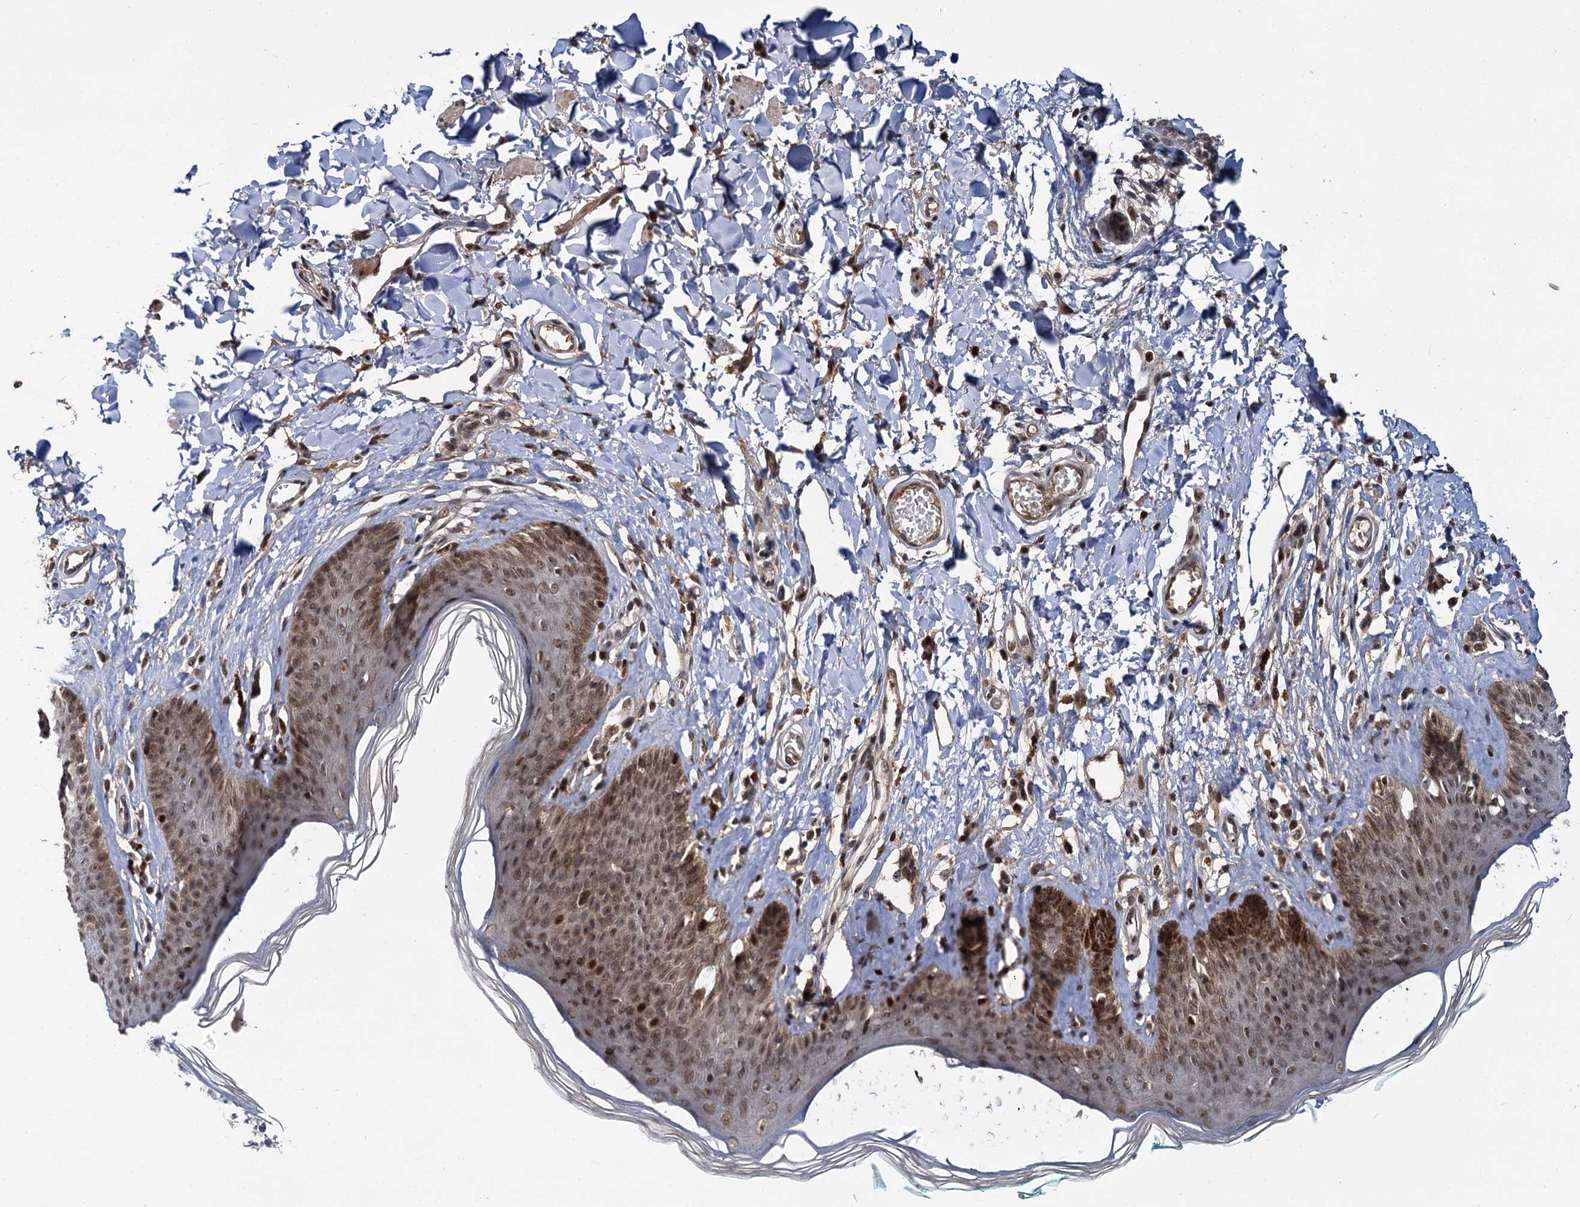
{"staining": {"intensity": "moderate", "quantity": ">75%", "location": "cytoplasmic/membranous,nuclear"}, "tissue": "skin", "cell_type": "Epidermal cells", "image_type": "normal", "snomed": [{"axis": "morphology", "description": "Normal tissue, NOS"}, {"axis": "morphology", "description": "Squamous cell carcinoma, NOS"}, {"axis": "topography", "description": "Vulva"}], "caption": "Immunohistochemistry of benign human skin shows medium levels of moderate cytoplasmic/membranous,nuclear expression in approximately >75% of epidermal cells. (Stains: DAB in brown, nuclei in blue, Microscopy: brightfield microscopy at high magnification).", "gene": "MBD6", "patient": {"sex": "female", "age": 85}}